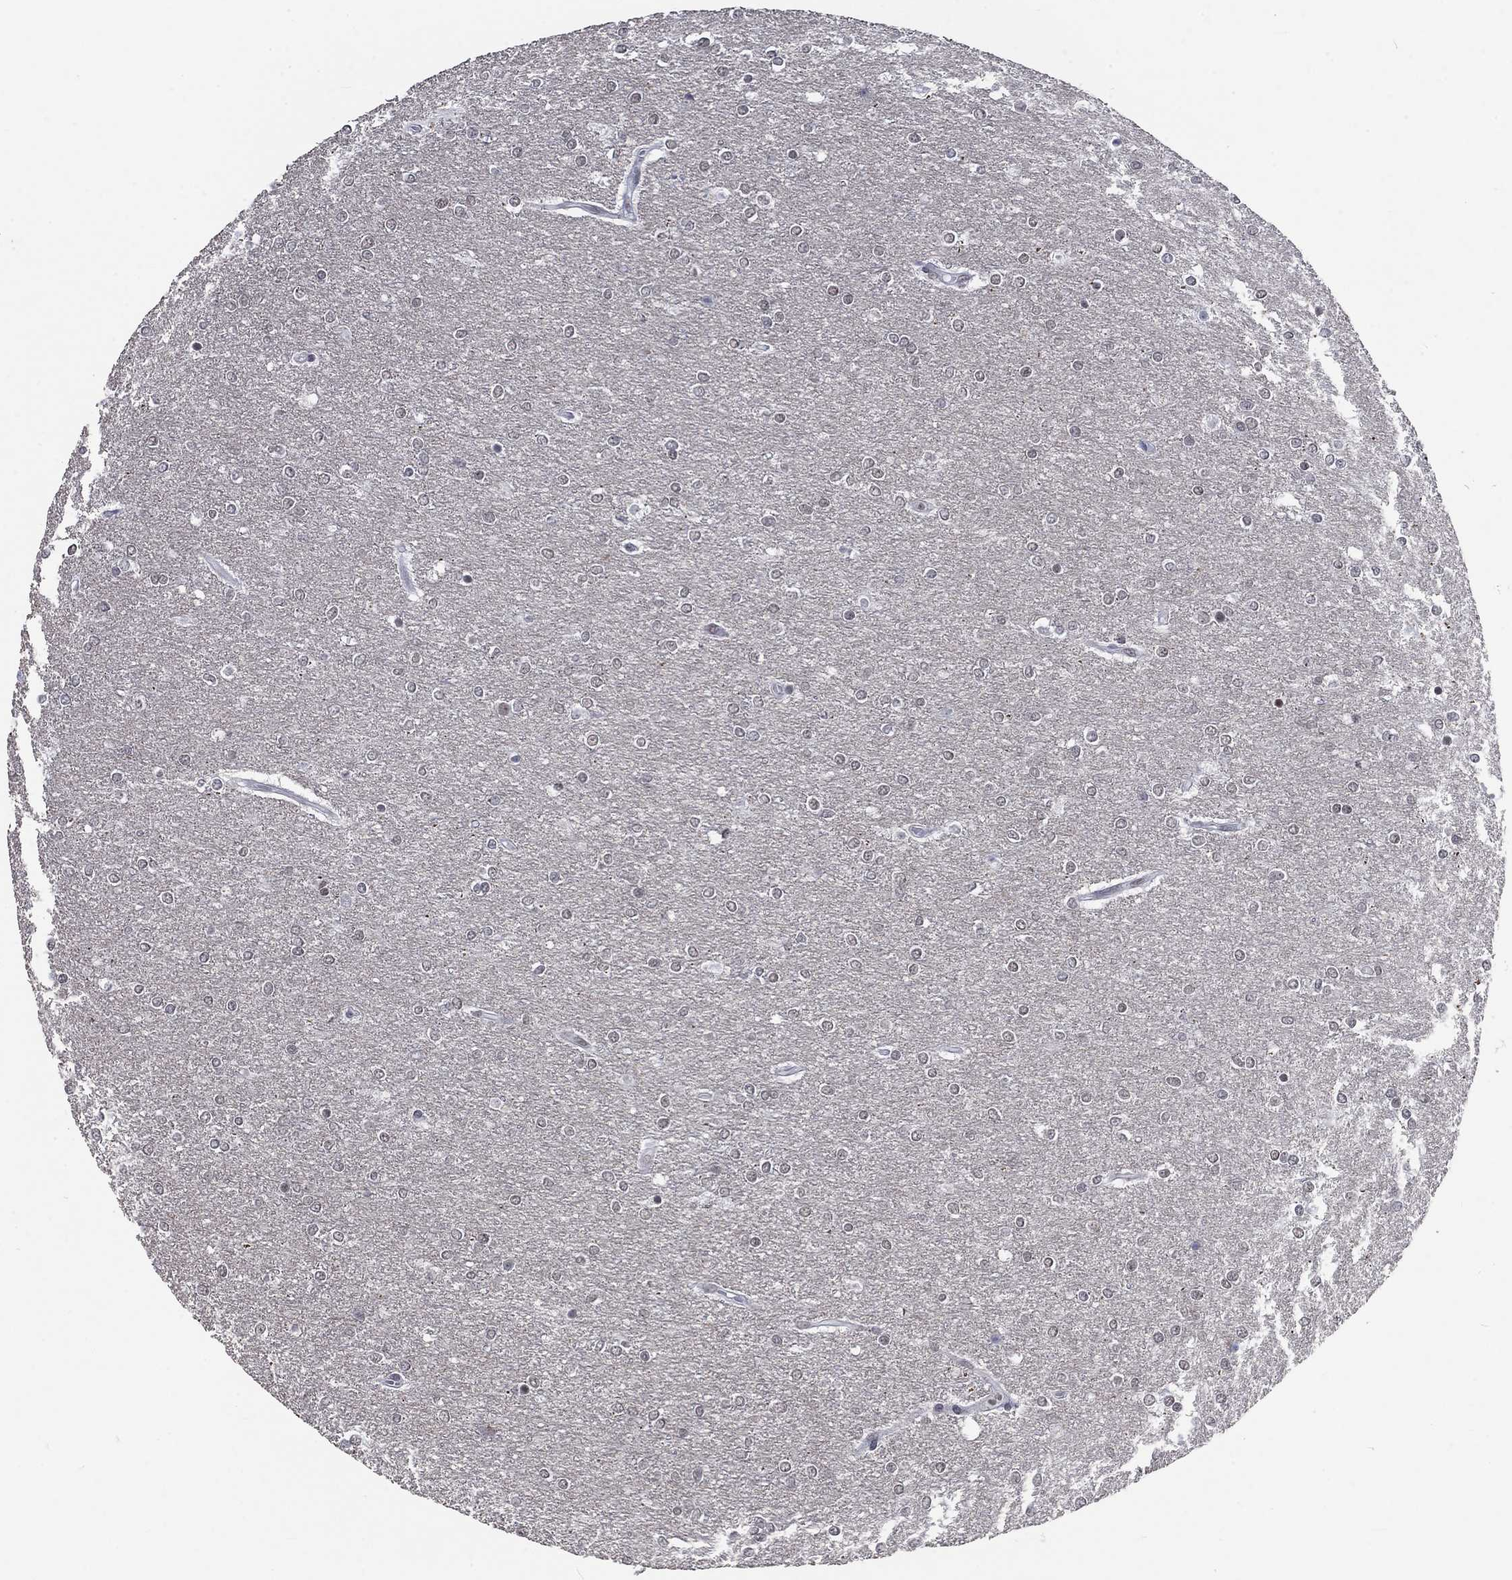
{"staining": {"intensity": "negative", "quantity": "none", "location": "none"}, "tissue": "glioma", "cell_type": "Tumor cells", "image_type": "cancer", "snomed": [{"axis": "morphology", "description": "Glioma, malignant, High grade"}, {"axis": "topography", "description": "Brain"}], "caption": "The photomicrograph demonstrates no significant staining in tumor cells of malignant high-grade glioma.", "gene": "HCFC1", "patient": {"sex": "female", "age": 61}}